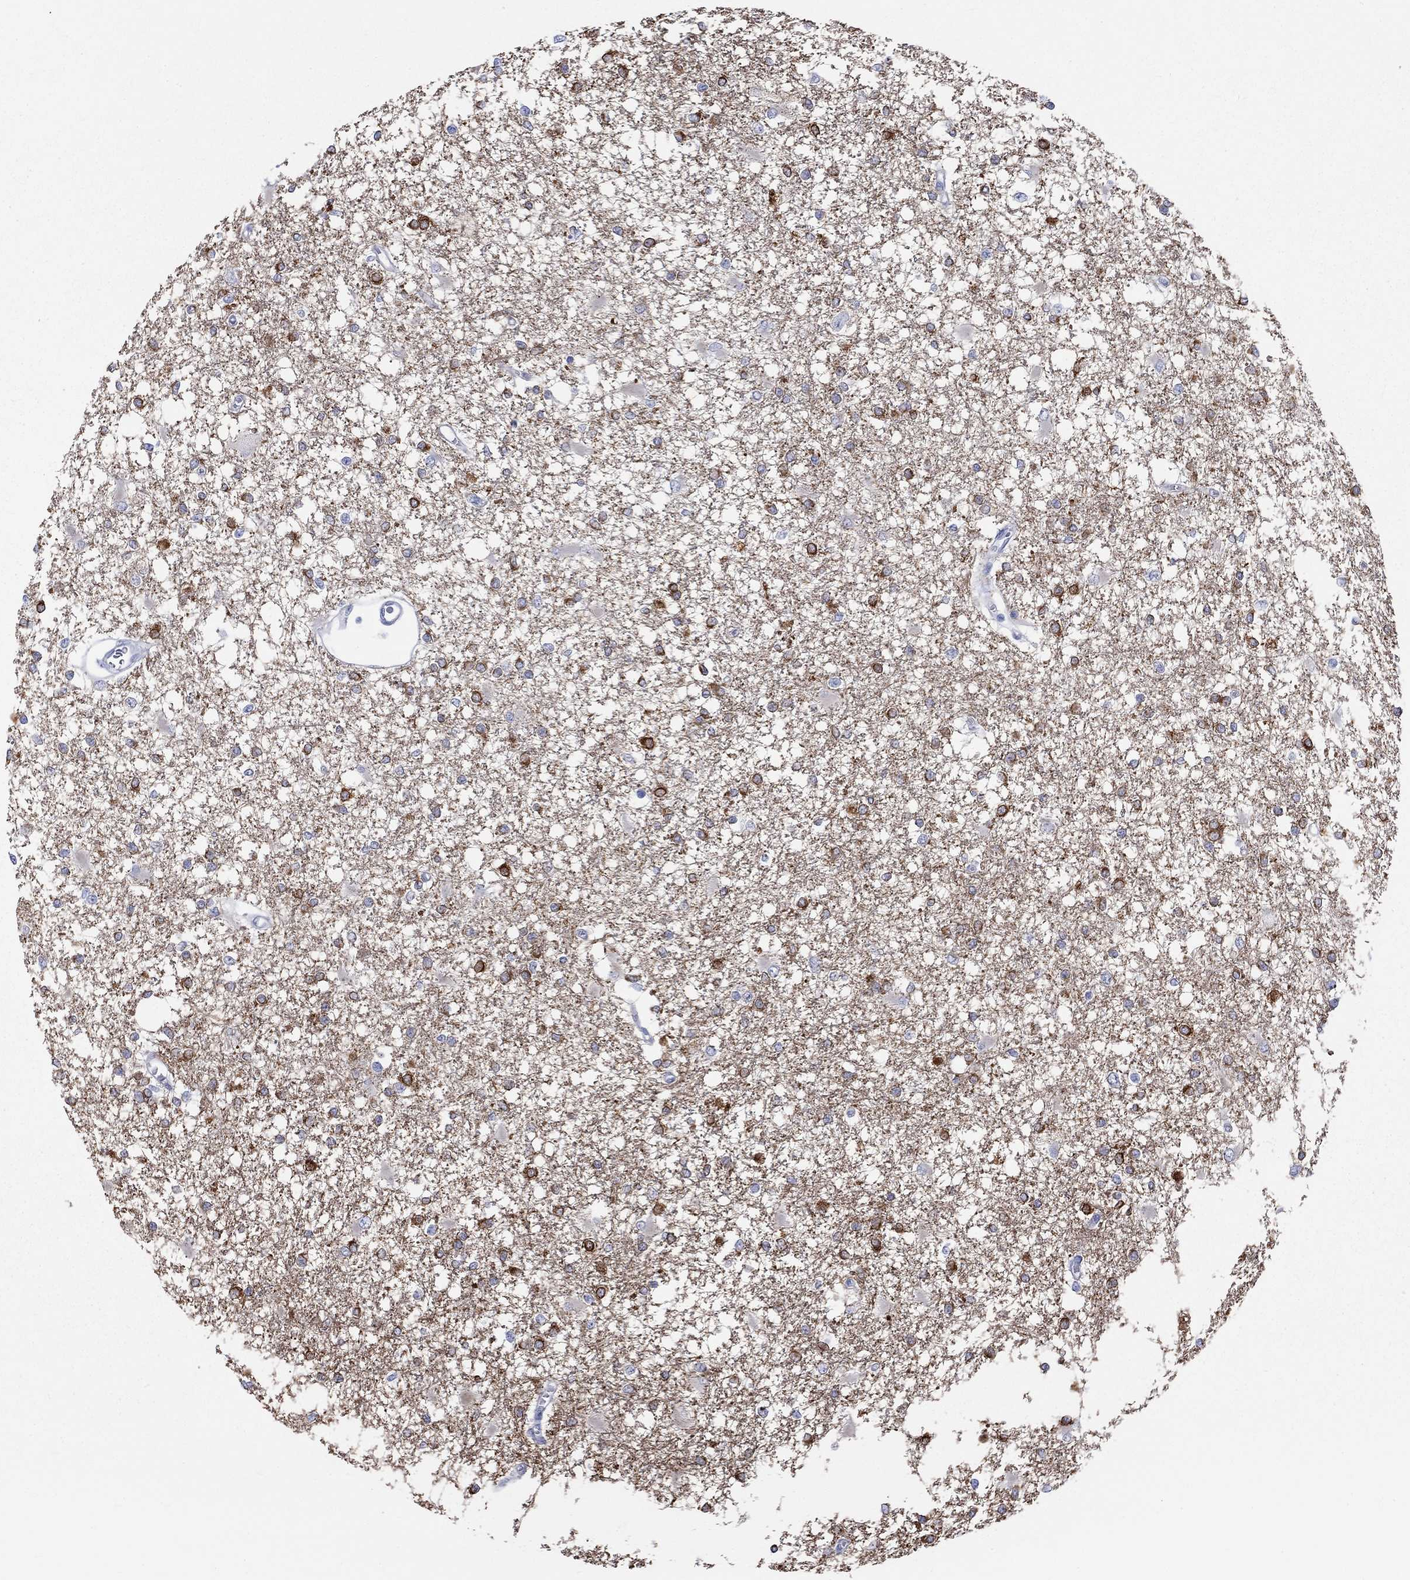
{"staining": {"intensity": "strong", "quantity": "<25%", "location": "cytoplasmic/membranous"}, "tissue": "glioma", "cell_type": "Tumor cells", "image_type": "cancer", "snomed": [{"axis": "morphology", "description": "Glioma, malignant, High grade"}, {"axis": "topography", "description": "Cerebral cortex"}], "caption": "Glioma stained with a brown dye reveals strong cytoplasmic/membranous positive staining in about <25% of tumor cells.", "gene": "SPATA9", "patient": {"sex": "male", "age": 79}}